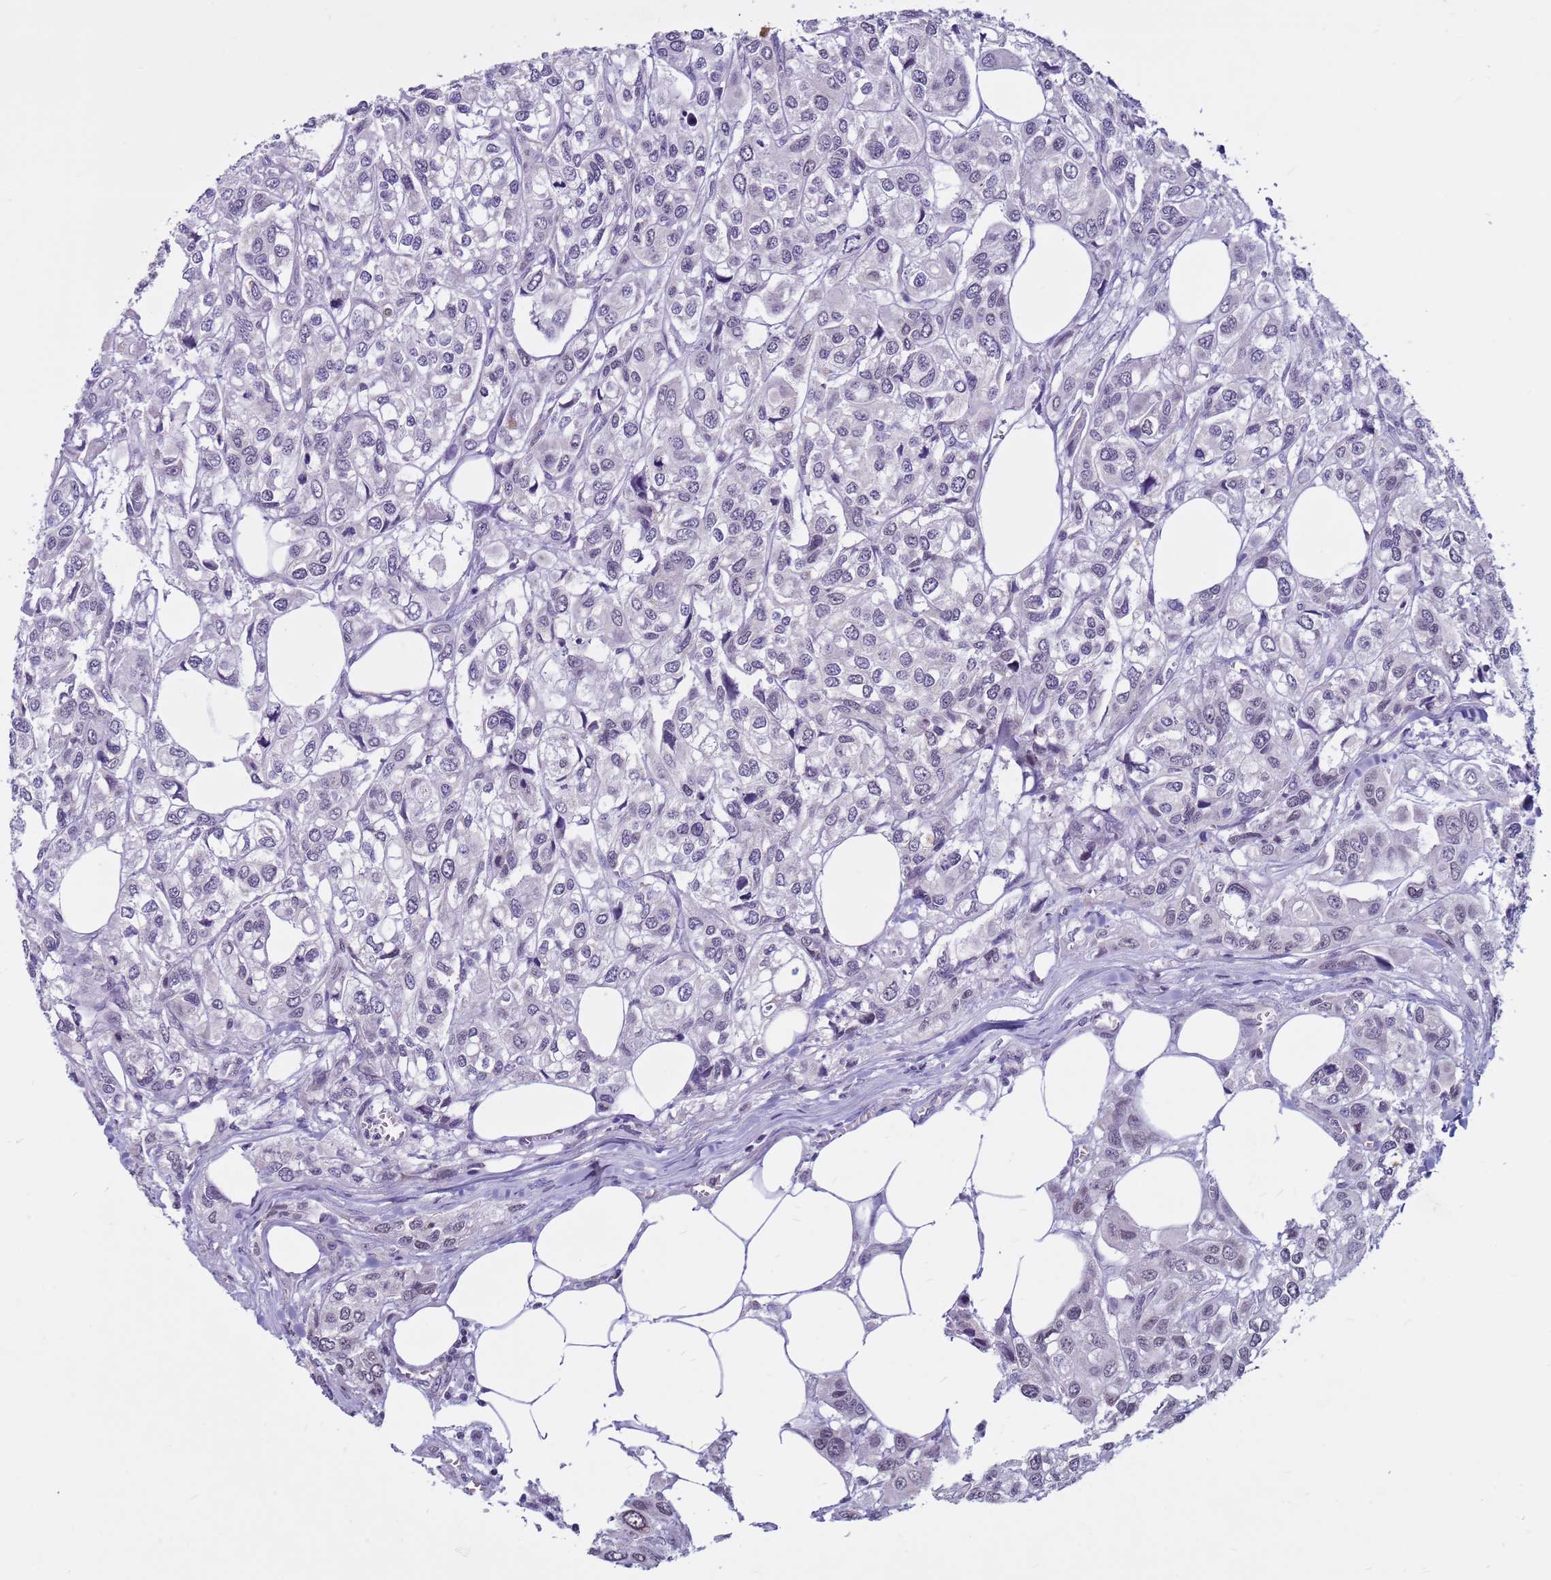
{"staining": {"intensity": "negative", "quantity": "none", "location": "none"}, "tissue": "urothelial cancer", "cell_type": "Tumor cells", "image_type": "cancer", "snomed": [{"axis": "morphology", "description": "Urothelial carcinoma, High grade"}, {"axis": "topography", "description": "Urinary bladder"}], "caption": "There is no significant expression in tumor cells of urothelial carcinoma (high-grade).", "gene": "CDK2AP2", "patient": {"sex": "male", "age": 67}}